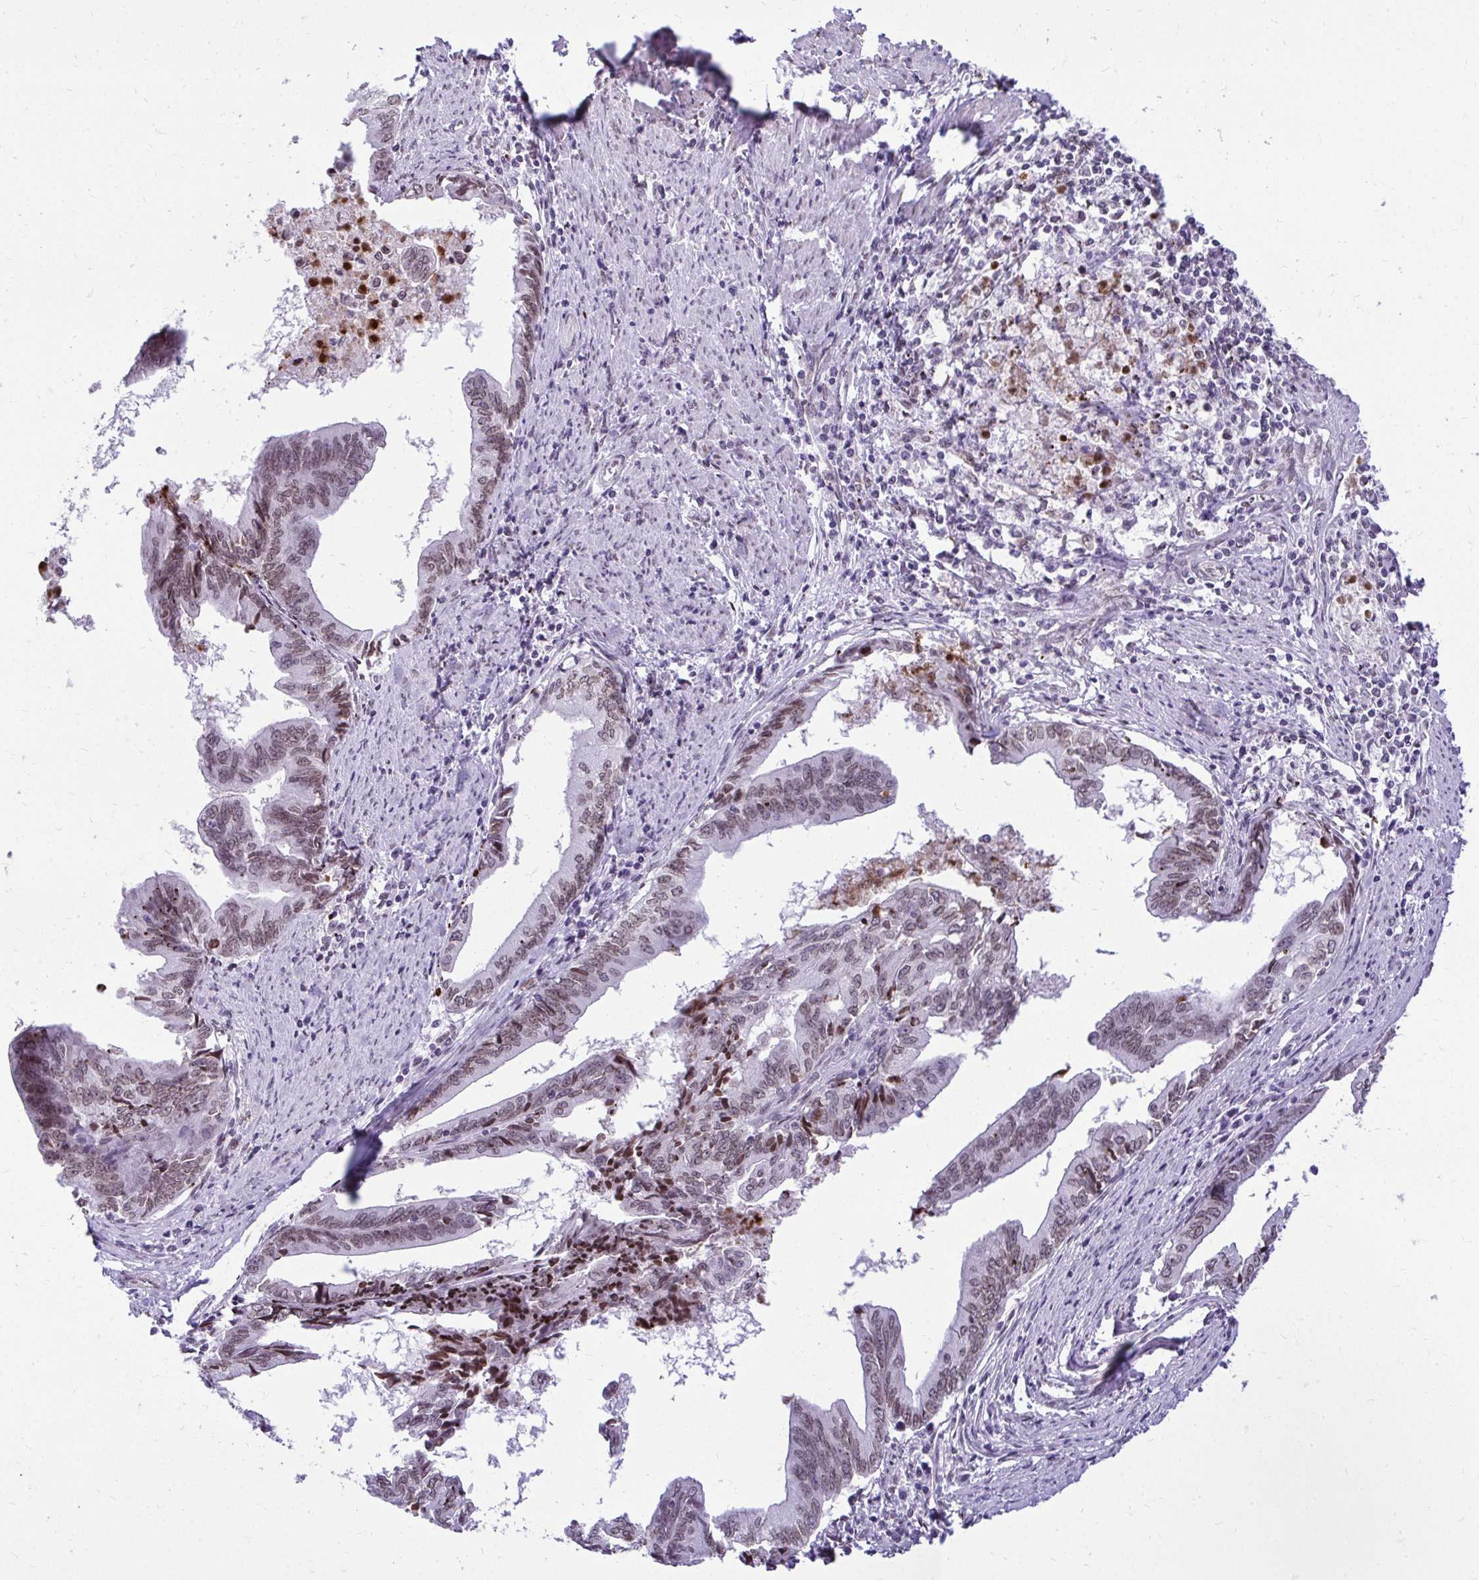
{"staining": {"intensity": "moderate", "quantity": ">75%", "location": "cytoplasmic/membranous,nuclear"}, "tissue": "endometrial cancer", "cell_type": "Tumor cells", "image_type": "cancer", "snomed": [{"axis": "morphology", "description": "Adenocarcinoma, NOS"}, {"axis": "topography", "description": "Endometrium"}], "caption": "Protein expression analysis of human adenocarcinoma (endometrial) reveals moderate cytoplasmic/membranous and nuclear expression in approximately >75% of tumor cells.", "gene": "BANF1", "patient": {"sex": "female", "age": 65}}